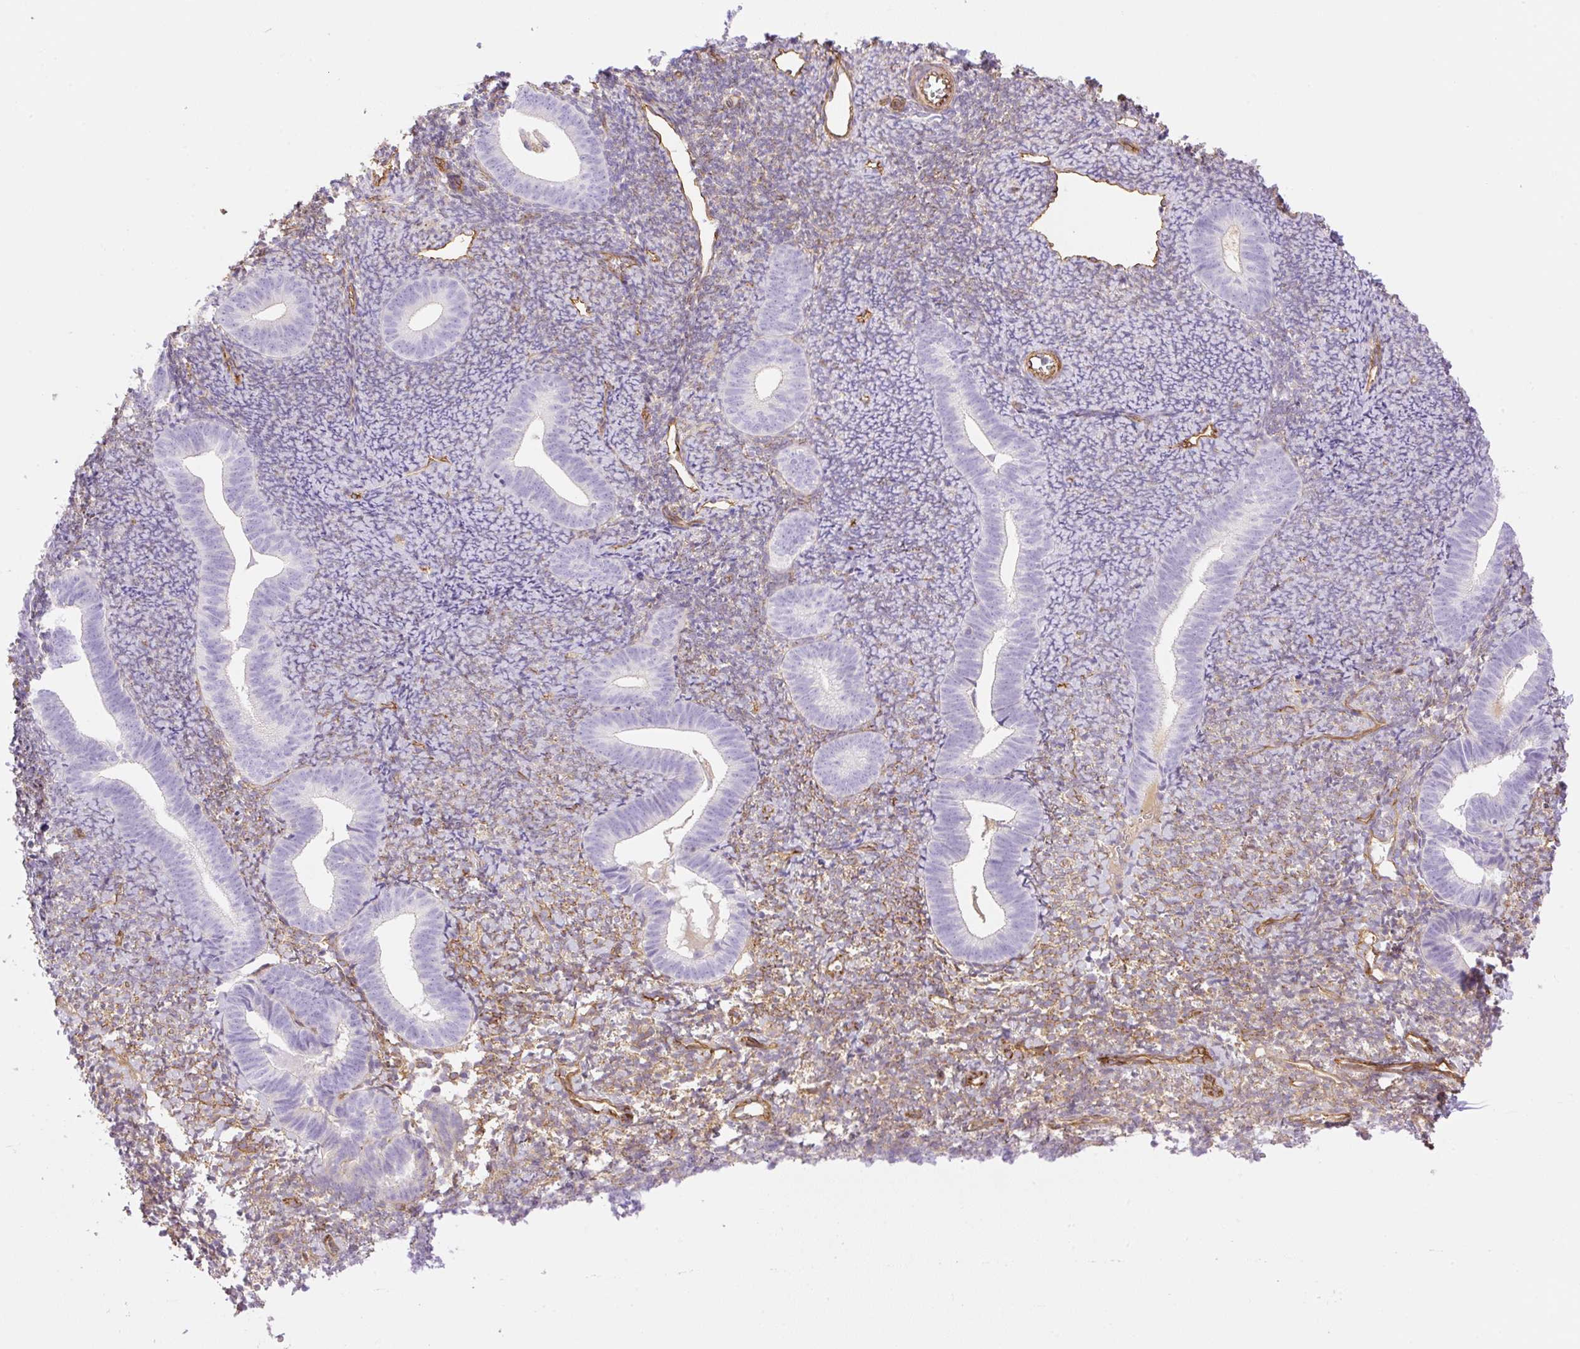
{"staining": {"intensity": "negative", "quantity": "none", "location": "none"}, "tissue": "endometrium", "cell_type": "Cells in endometrial stroma", "image_type": "normal", "snomed": [{"axis": "morphology", "description": "Normal tissue, NOS"}, {"axis": "topography", "description": "Endometrium"}], "caption": "DAB immunohistochemical staining of benign human endometrium demonstrates no significant expression in cells in endometrial stroma. The staining was performed using DAB to visualize the protein expression in brown, while the nuclei were stained in blue with hematoxylin (Magnification: 20x).", "gene": "EHD1", "patient": {"sex": "female", "age": 39}}